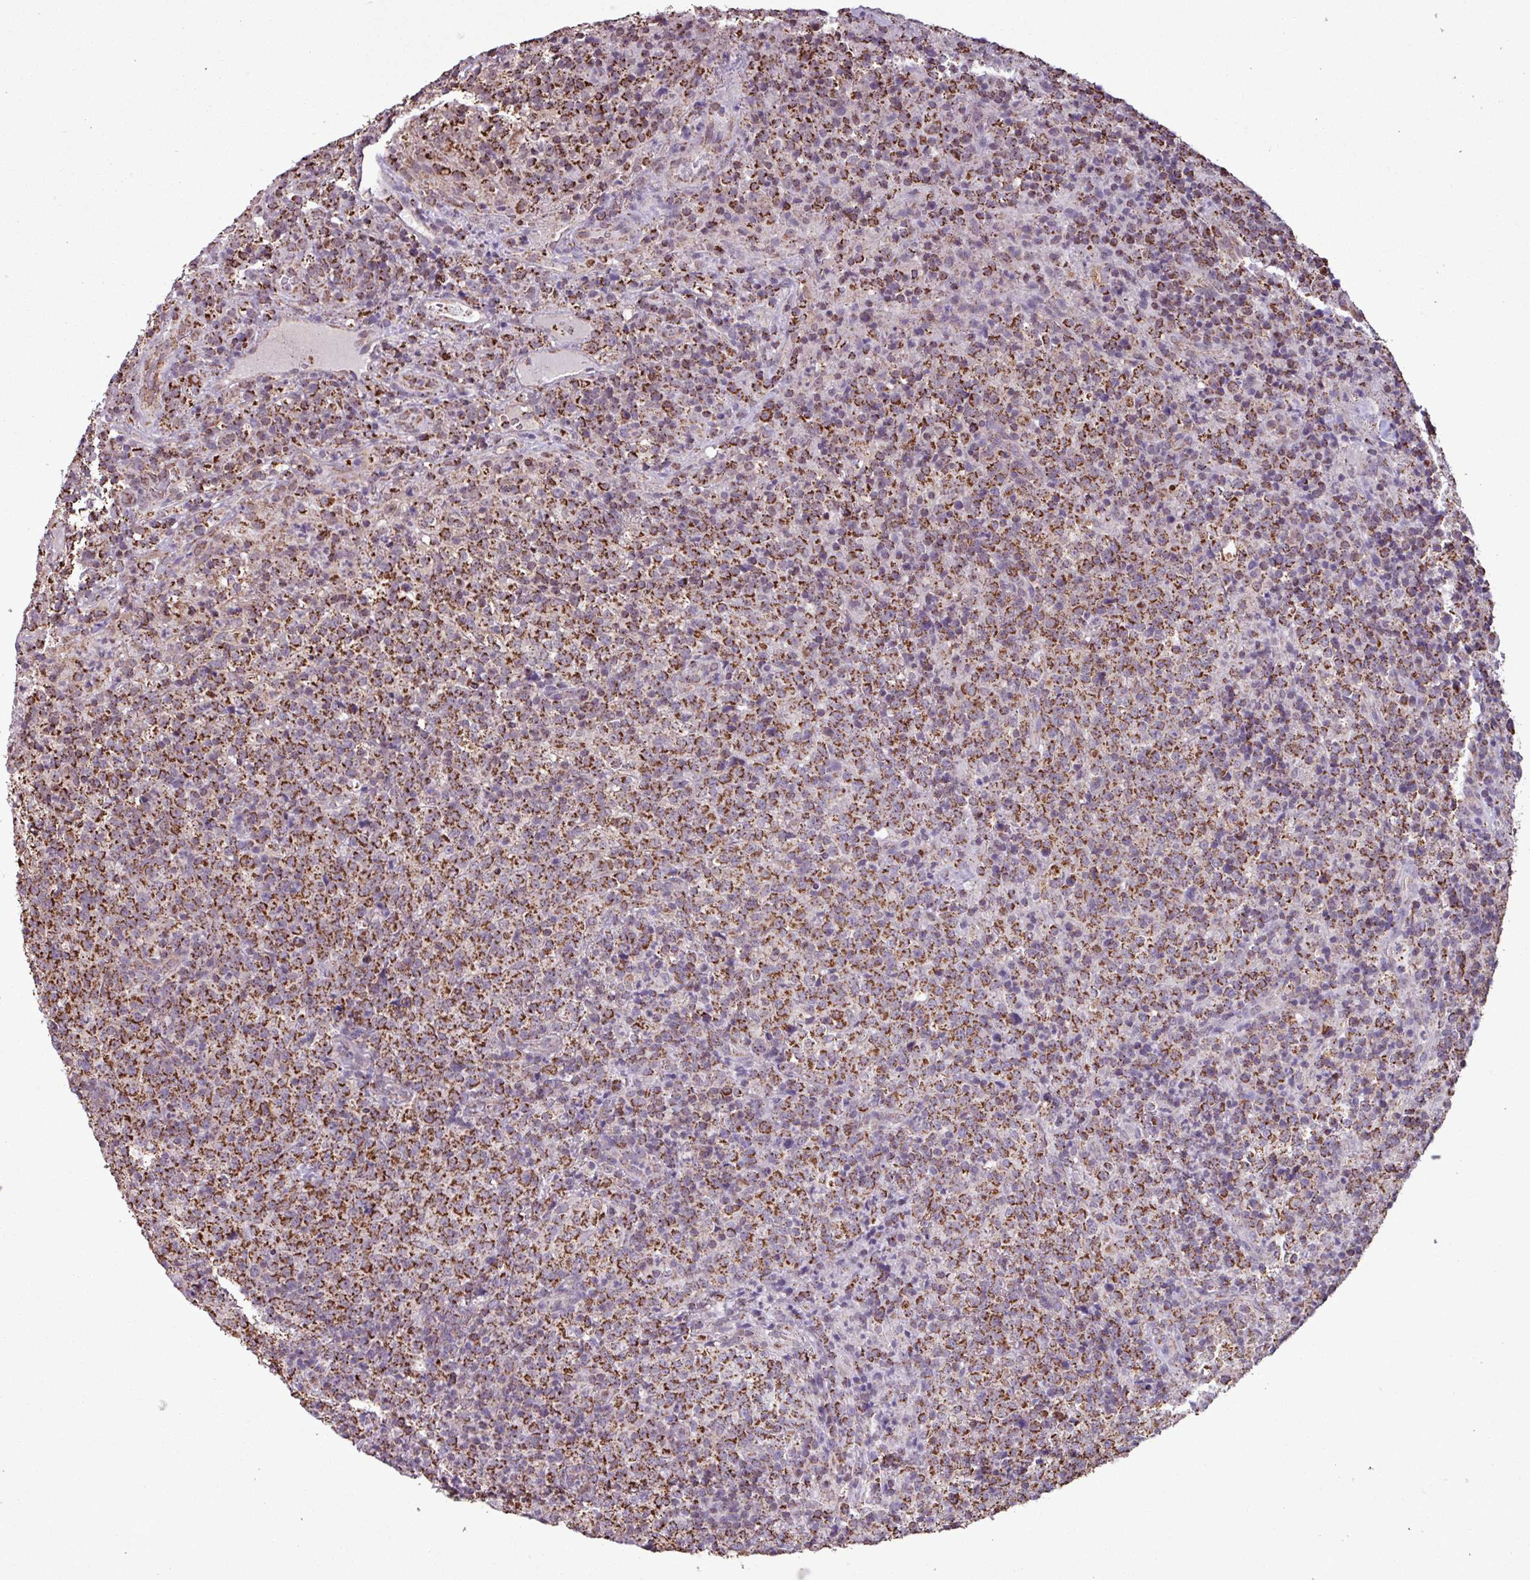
{"staining": {"intensity": "strong", "quantity": ">75%", "location": "cytoplasmic/membranous"}, "tissue": "lymphoma", "cell_type": "Tumor cells", "image_type": "cancer", "snomed": [{"axis": "morphology", "description": "Malignant lymphoma, non-Hodgkin's type, High grade"}, {"axis": "topography", "description": "Lymph node"}], "caption": "A brown stain labels strong cytoplasmic/membranous expression of a protein in lymphoma tumor cells.", "gene": "ALG8", "patient": {"sex": "male", "age": 54}}